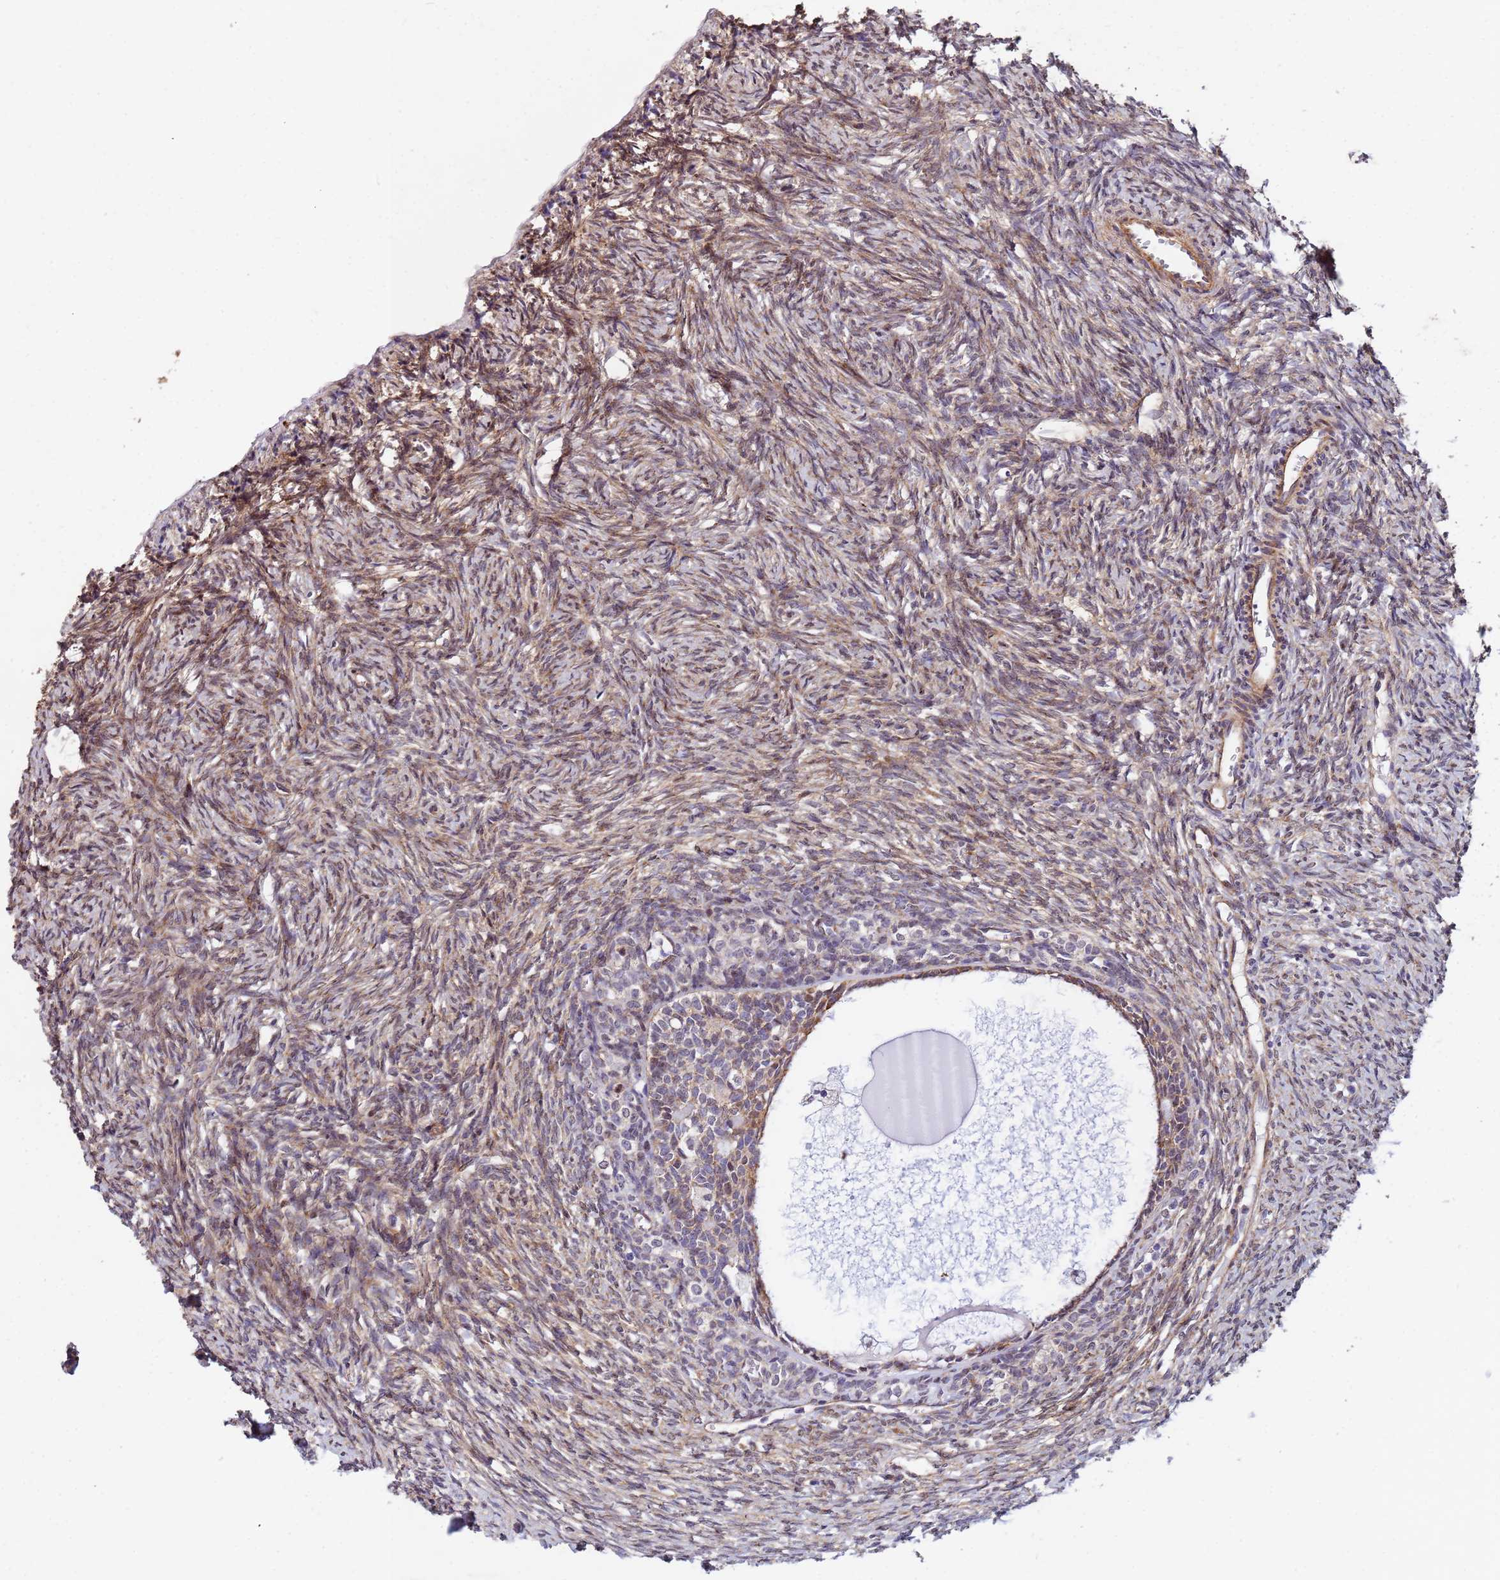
{"staining": {"intensity": "moderate", "quantity": "25%-75%", "location": "cytoplasmic/membranous,nuclear"}, "tissue": "ovary", "cell_type": "Ovarian stroma cells", "image_type": "normal", "snomed": [{"axis": "morphology", "description": "Normal tissue, NOS"}, {"axis": "topography", "description": "Ovary"}], "caption": "Immunohistochemical staining of unremarkable human ovary reveals 25%-75% levels of moderate cytoplasmic/membranous,nuclear protein expression in about 25%-75% of ovarian stroma cells.", "gene": "TRIP6", "patient": {"sex": "female", "age": 51}}